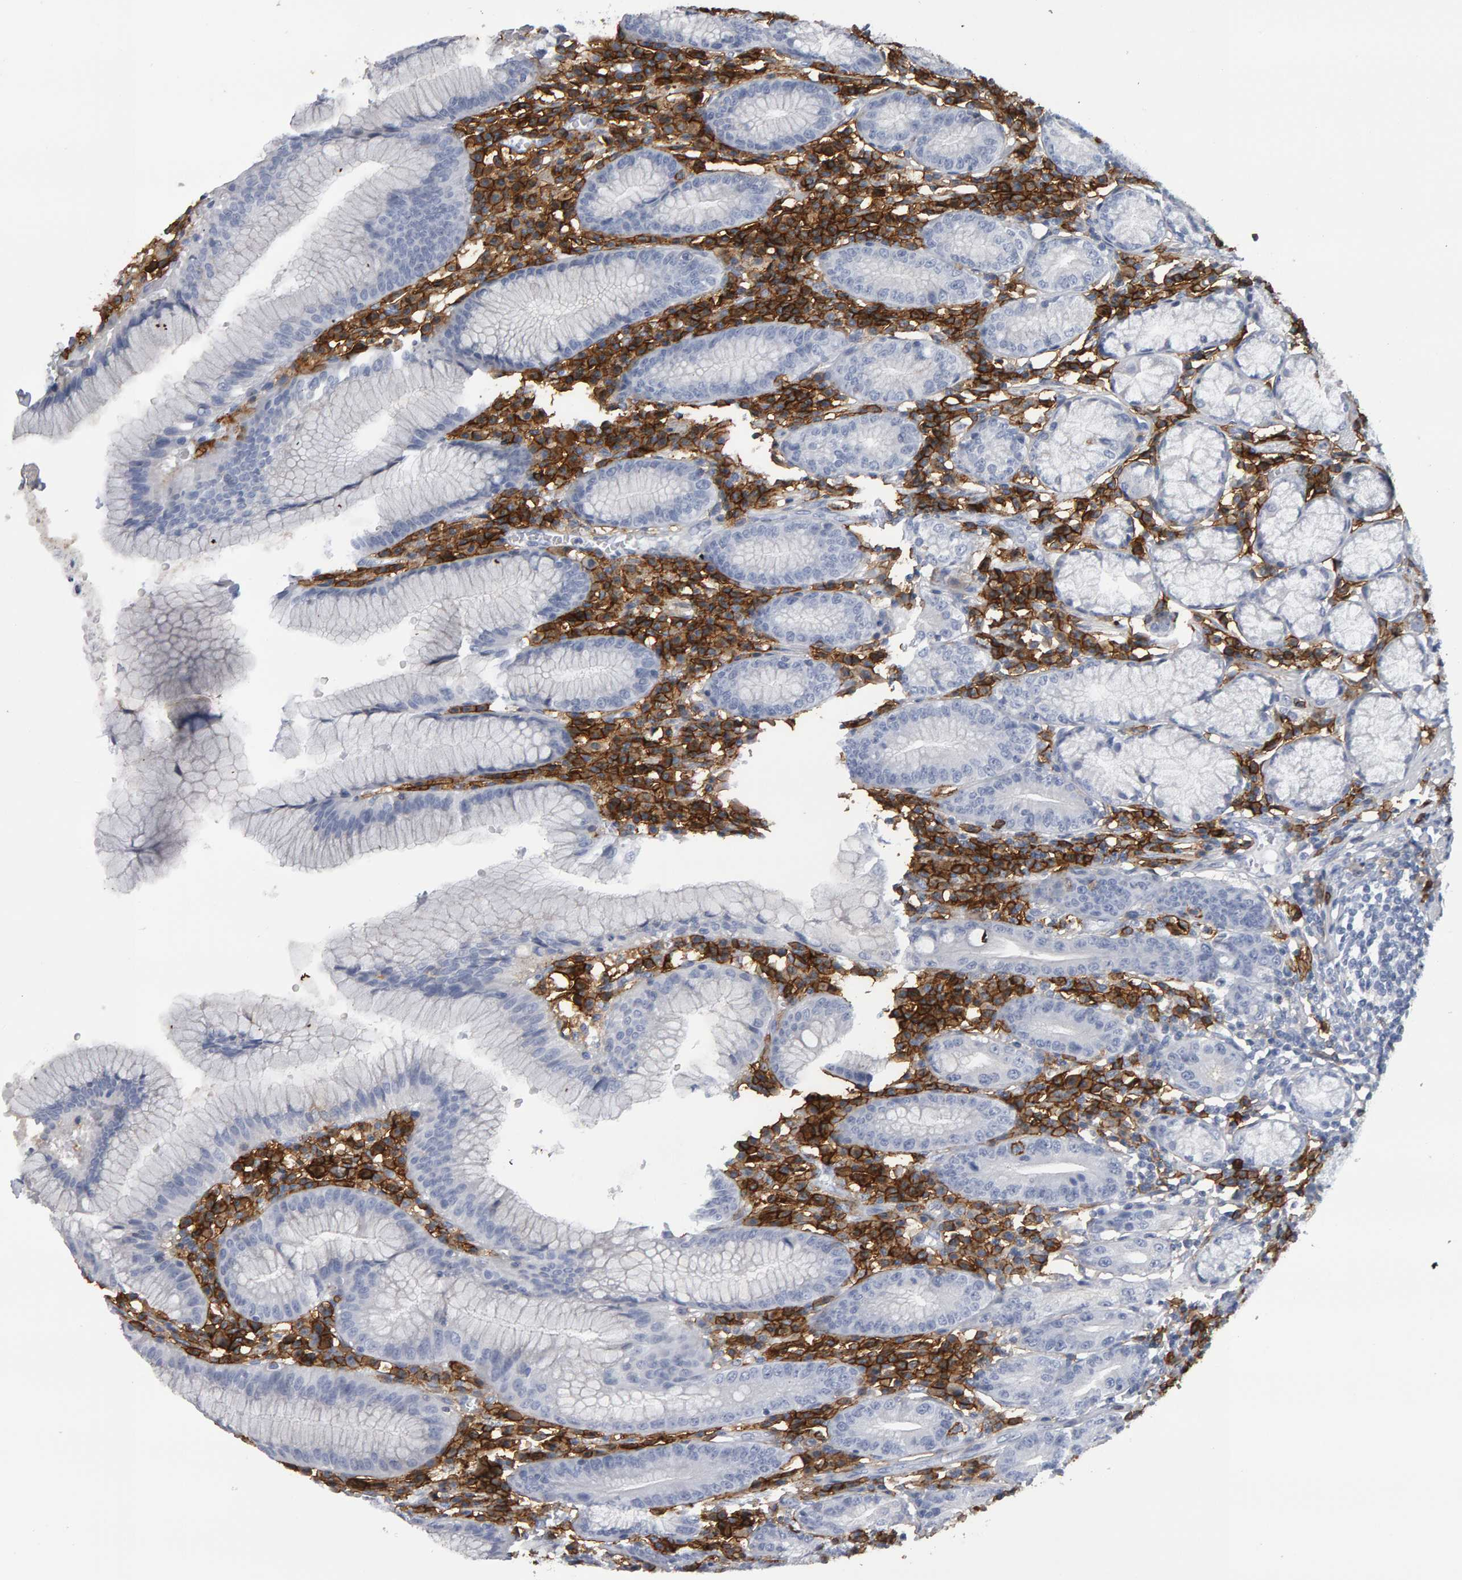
{"staining": {"intensity": "negative", "quantity": "none", "location": "none"}, "tissue": "stomach", "cell_type": "Glandular cells", "image_type": "normal", "snomed": [{"axis": "morphology", "description": "Normal tissue, NOS"}, {"axis": "topography", "description": "Stomach"}], "caption": "This is a image of immunohistochemistry staining of unremarkable stomach, which shows no staining in glandular cells. (DAB immunohistochemistry (IHC) with hematoxylin counter stain).", "gene": "CD38", "patient": {"sex": "male", "age": 55}}